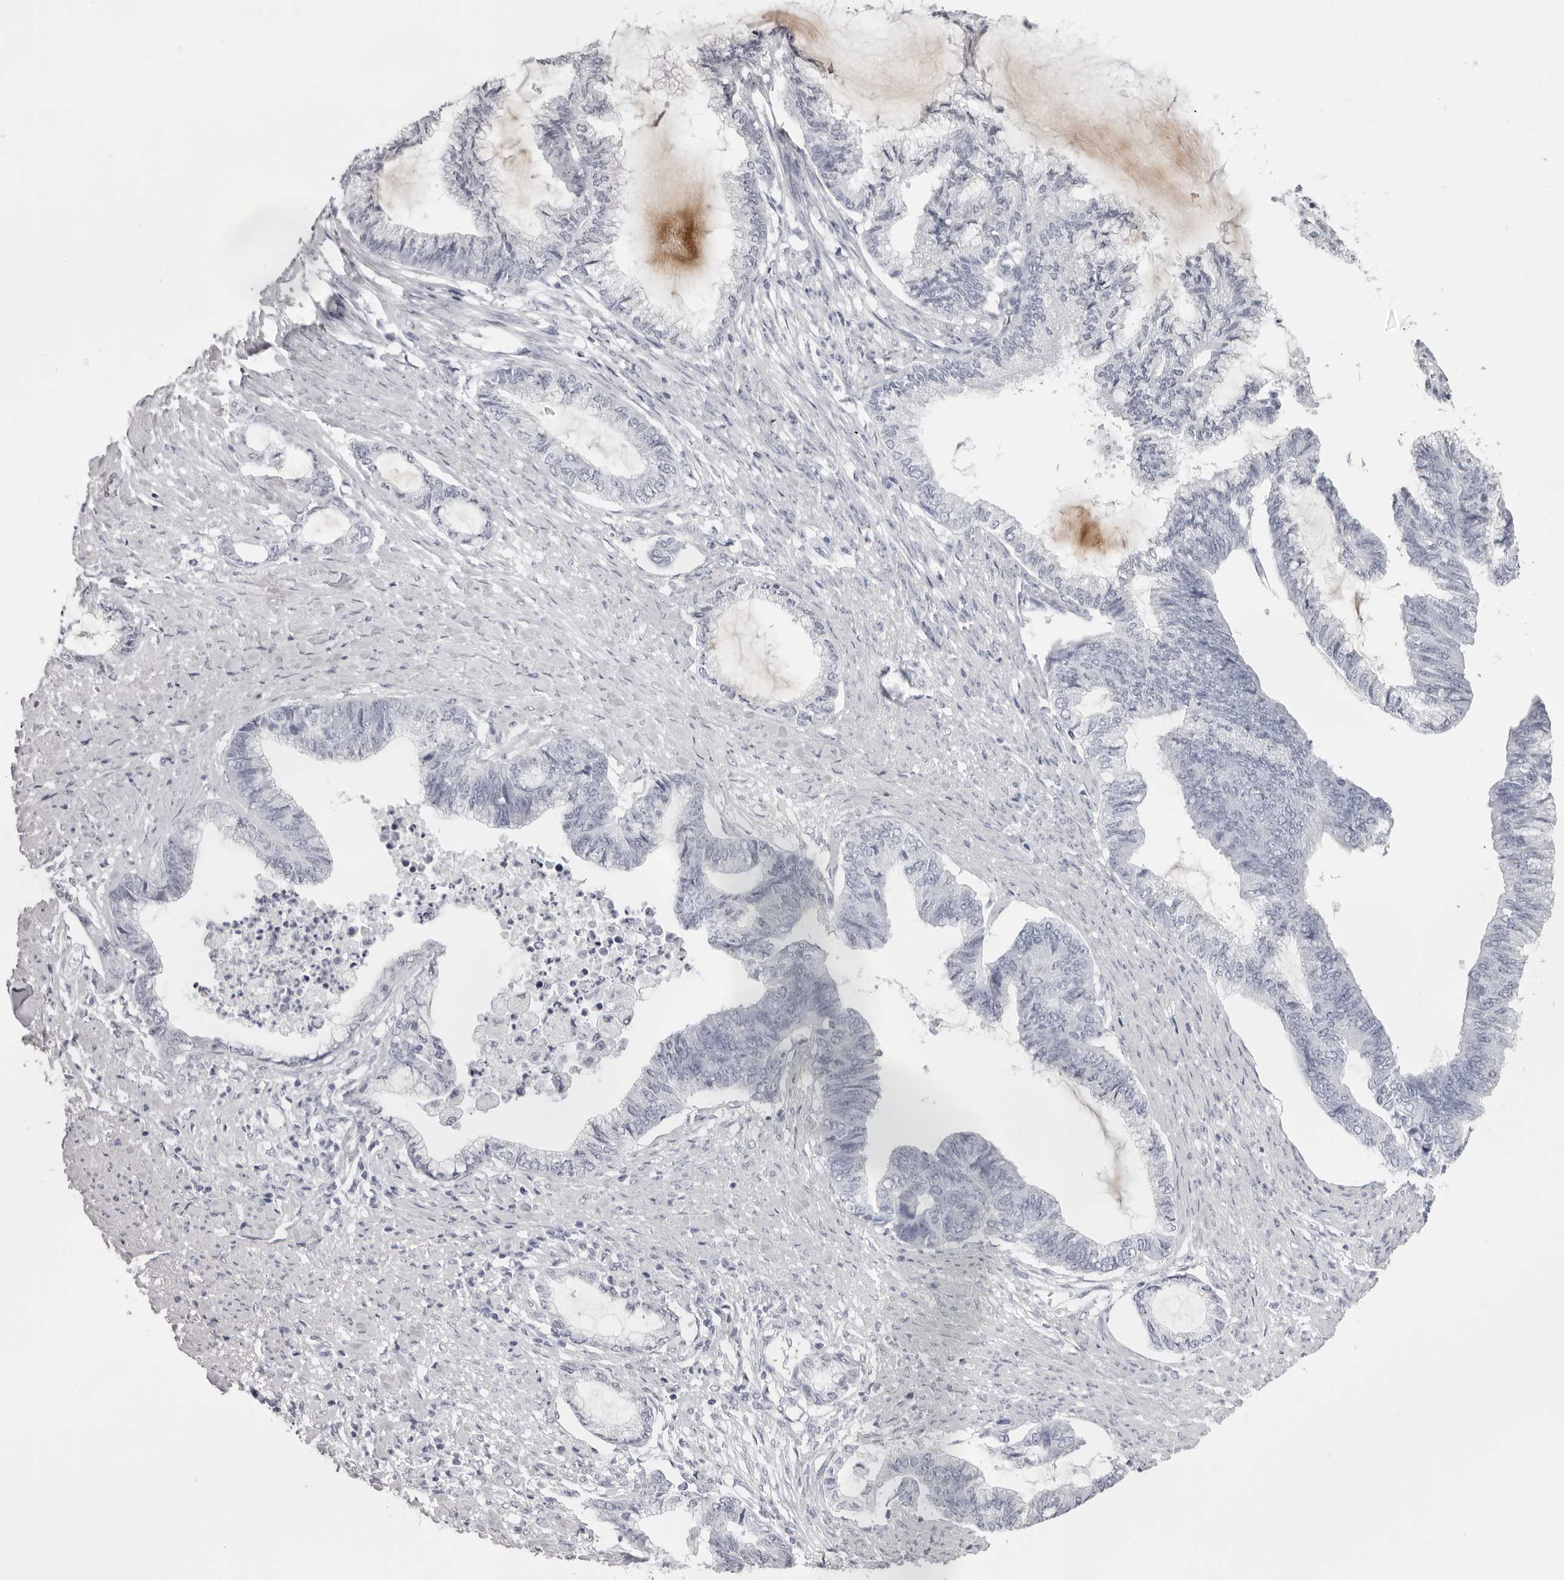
{"staining": {"intensity": "negative", "quantity": "none", "location": "none"}, "tissue": "endometrial cancer", "cell_type": "Tumor cells", "image_type": "cancer", "snomed": [{"axis": "morphology", "description": "Adenocarcinoma, NOS"}, {"axis": "topography", "description": "Endometrium"}], "caption": "A histopathology image of human endometrial cancer (adenocarcinoma) is negative for staining in tumor cells.", "gene": "SPTA1", "patient": {"sex": "female", "age": 86}}